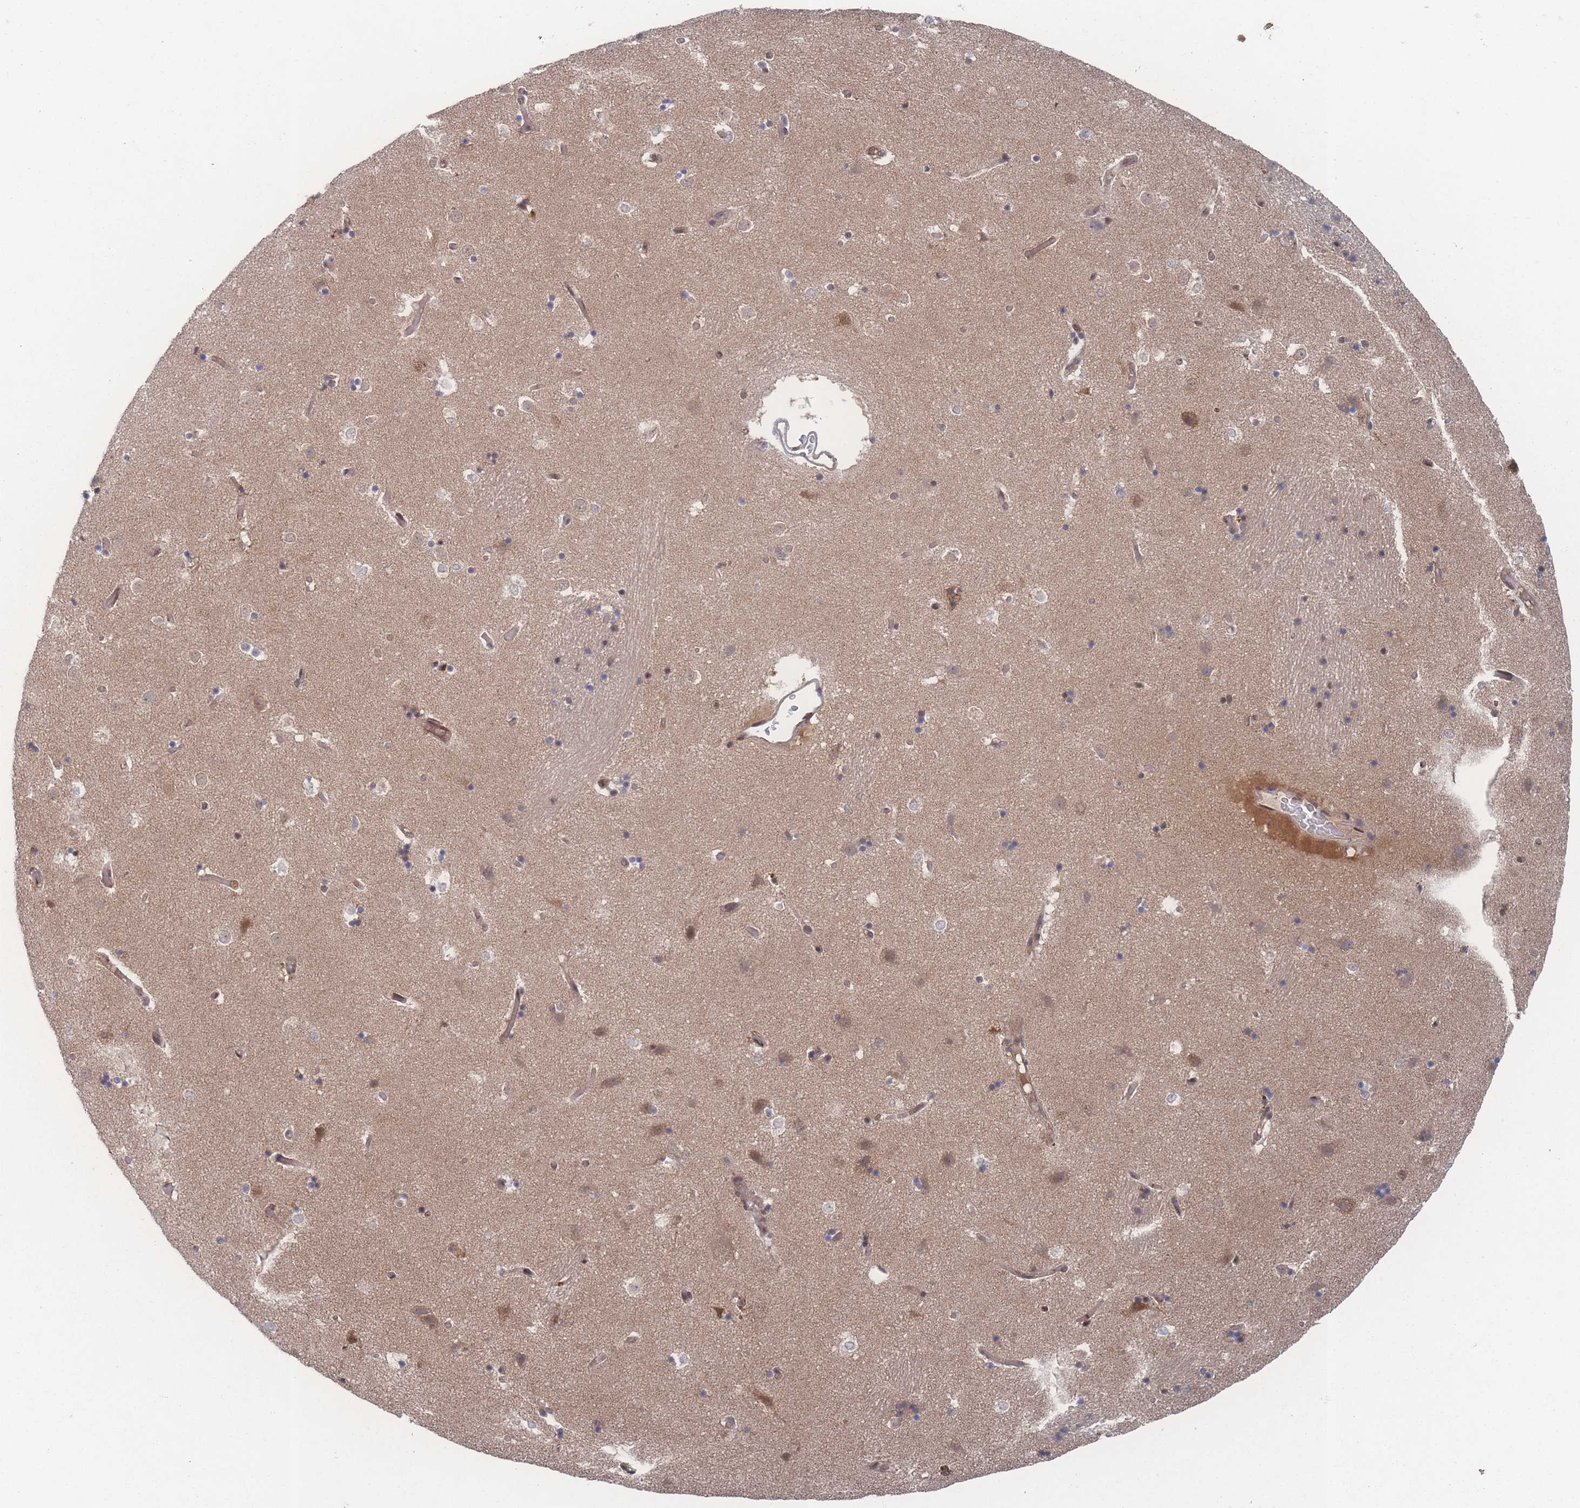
{"staining": {"intensity": "moderate", "quantity": "<25%", "location": "cytoplasmic/membranous,nuclear"}, "tissue": "caudate", "cell_type": "Glial cells", "image_type": "normal", "snomed": [{"axis": "morphology", "description": "Normal tissue, NOS"}, {"axis": "topography", "description": "Lateral ventricle wall"}], "caption": "Protein expression analysis of unremarkable human caudate reveals moderate cytoplasmic/membranous,nuclear positivity in approximately <25% of glial cells. The staining was performed using DAB (3,3'-diaminobenzidine), with brown indicating positive protein expression. Nuclei are stained blue with hematoxylin.", "gene": "PSMA1", "patient": {"sex": "female", "age": 52}}